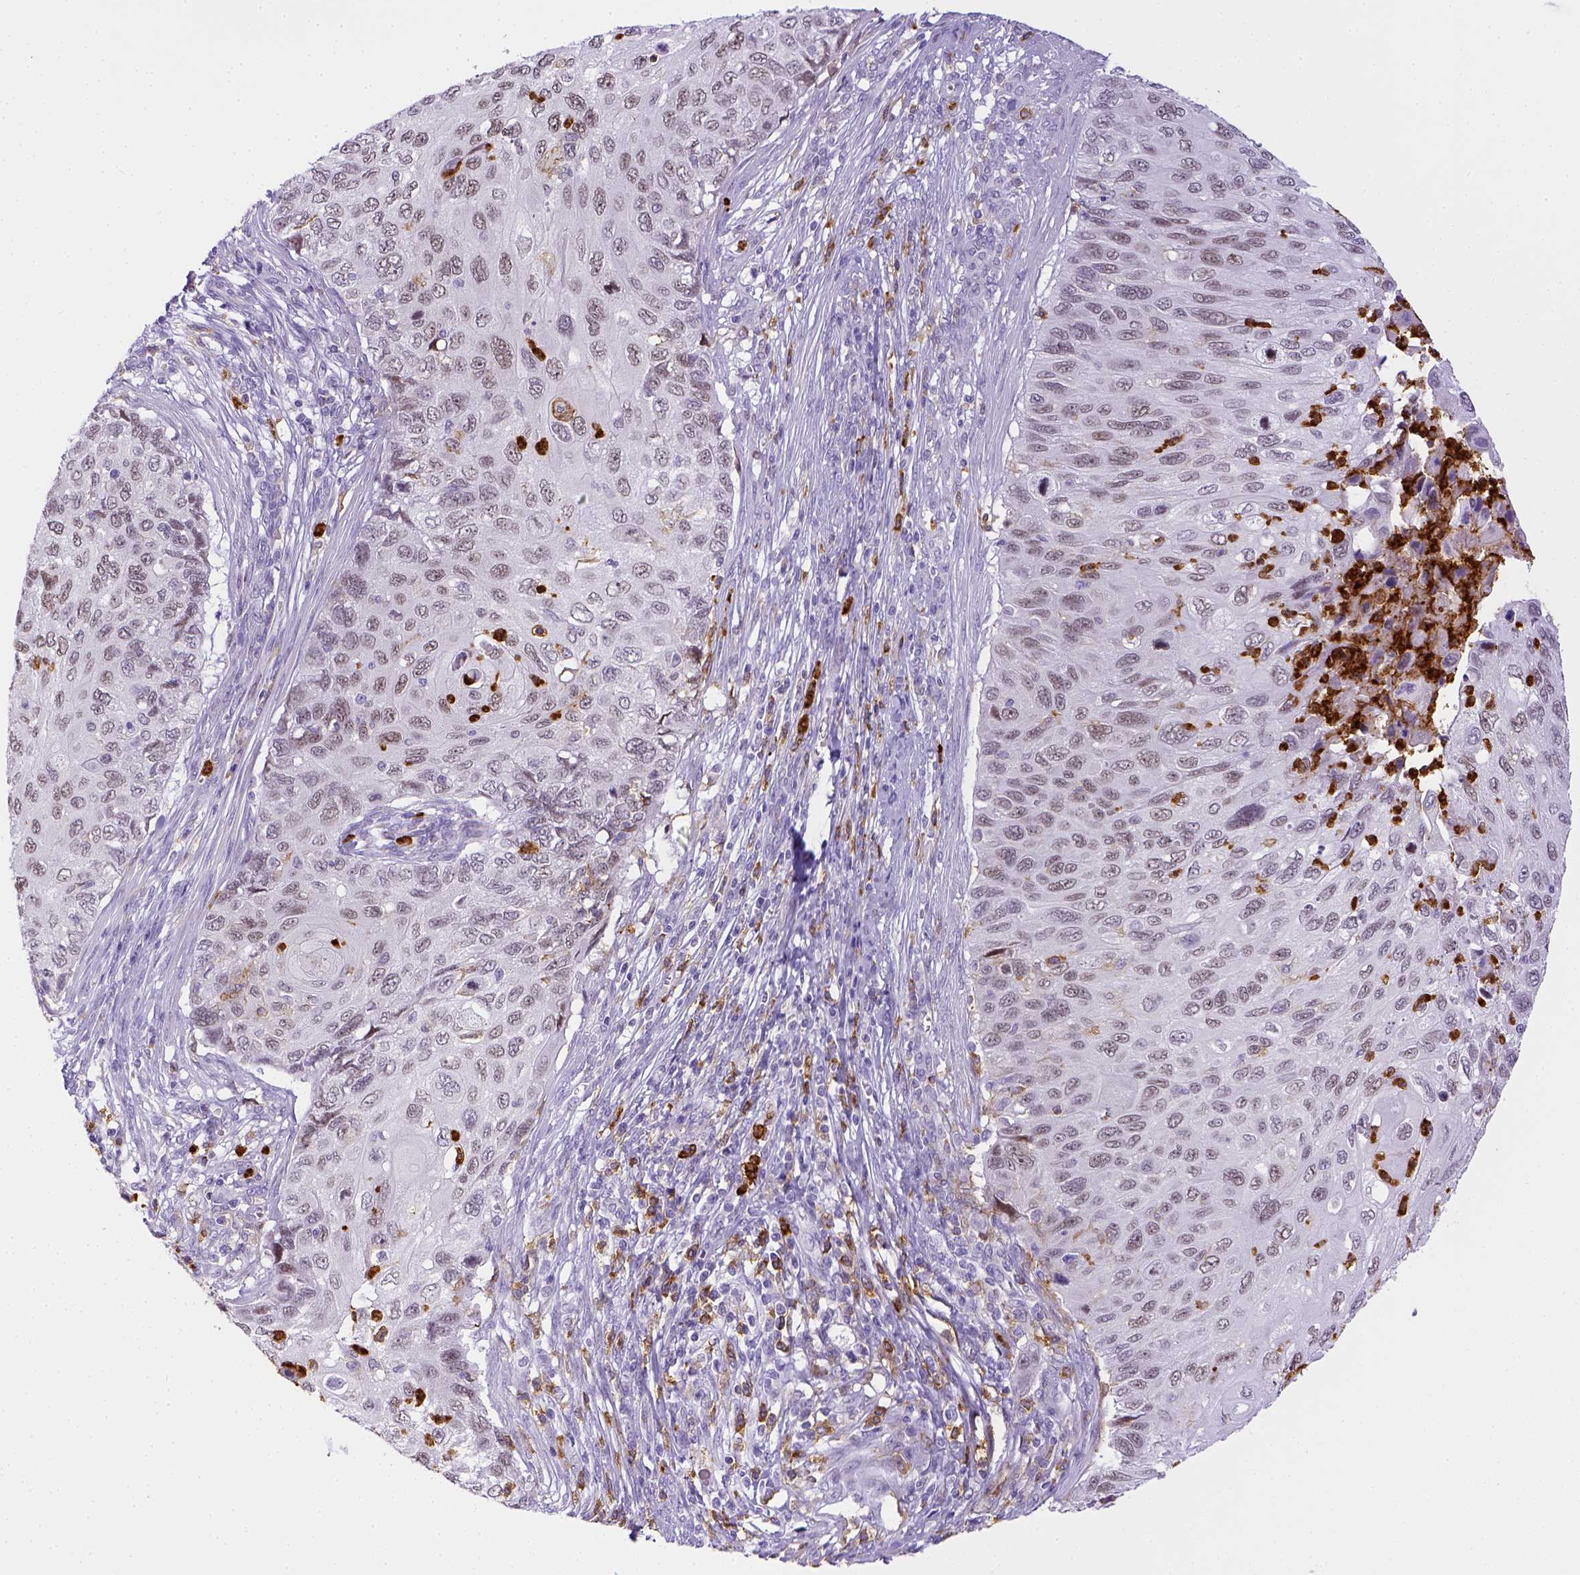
{"staining": {"intensity": "negative", "quantity": "none", "location": "none"}, "tissue": "cervical cancer", "cell_type": "Tumor cells", "image_type": "cancer", "snomed": [{"axis": "morphology", "description": "Squamous cell carcinoma, NOS"}, {"axis": "topography", "description": "Cervix"}], "caption": "Tumor cells are negative for brown protein staining in cervical cancer (squamous cell carcinoma).", "gene": "ITGAM", "patient": {"sex": "female", "age": 70}}